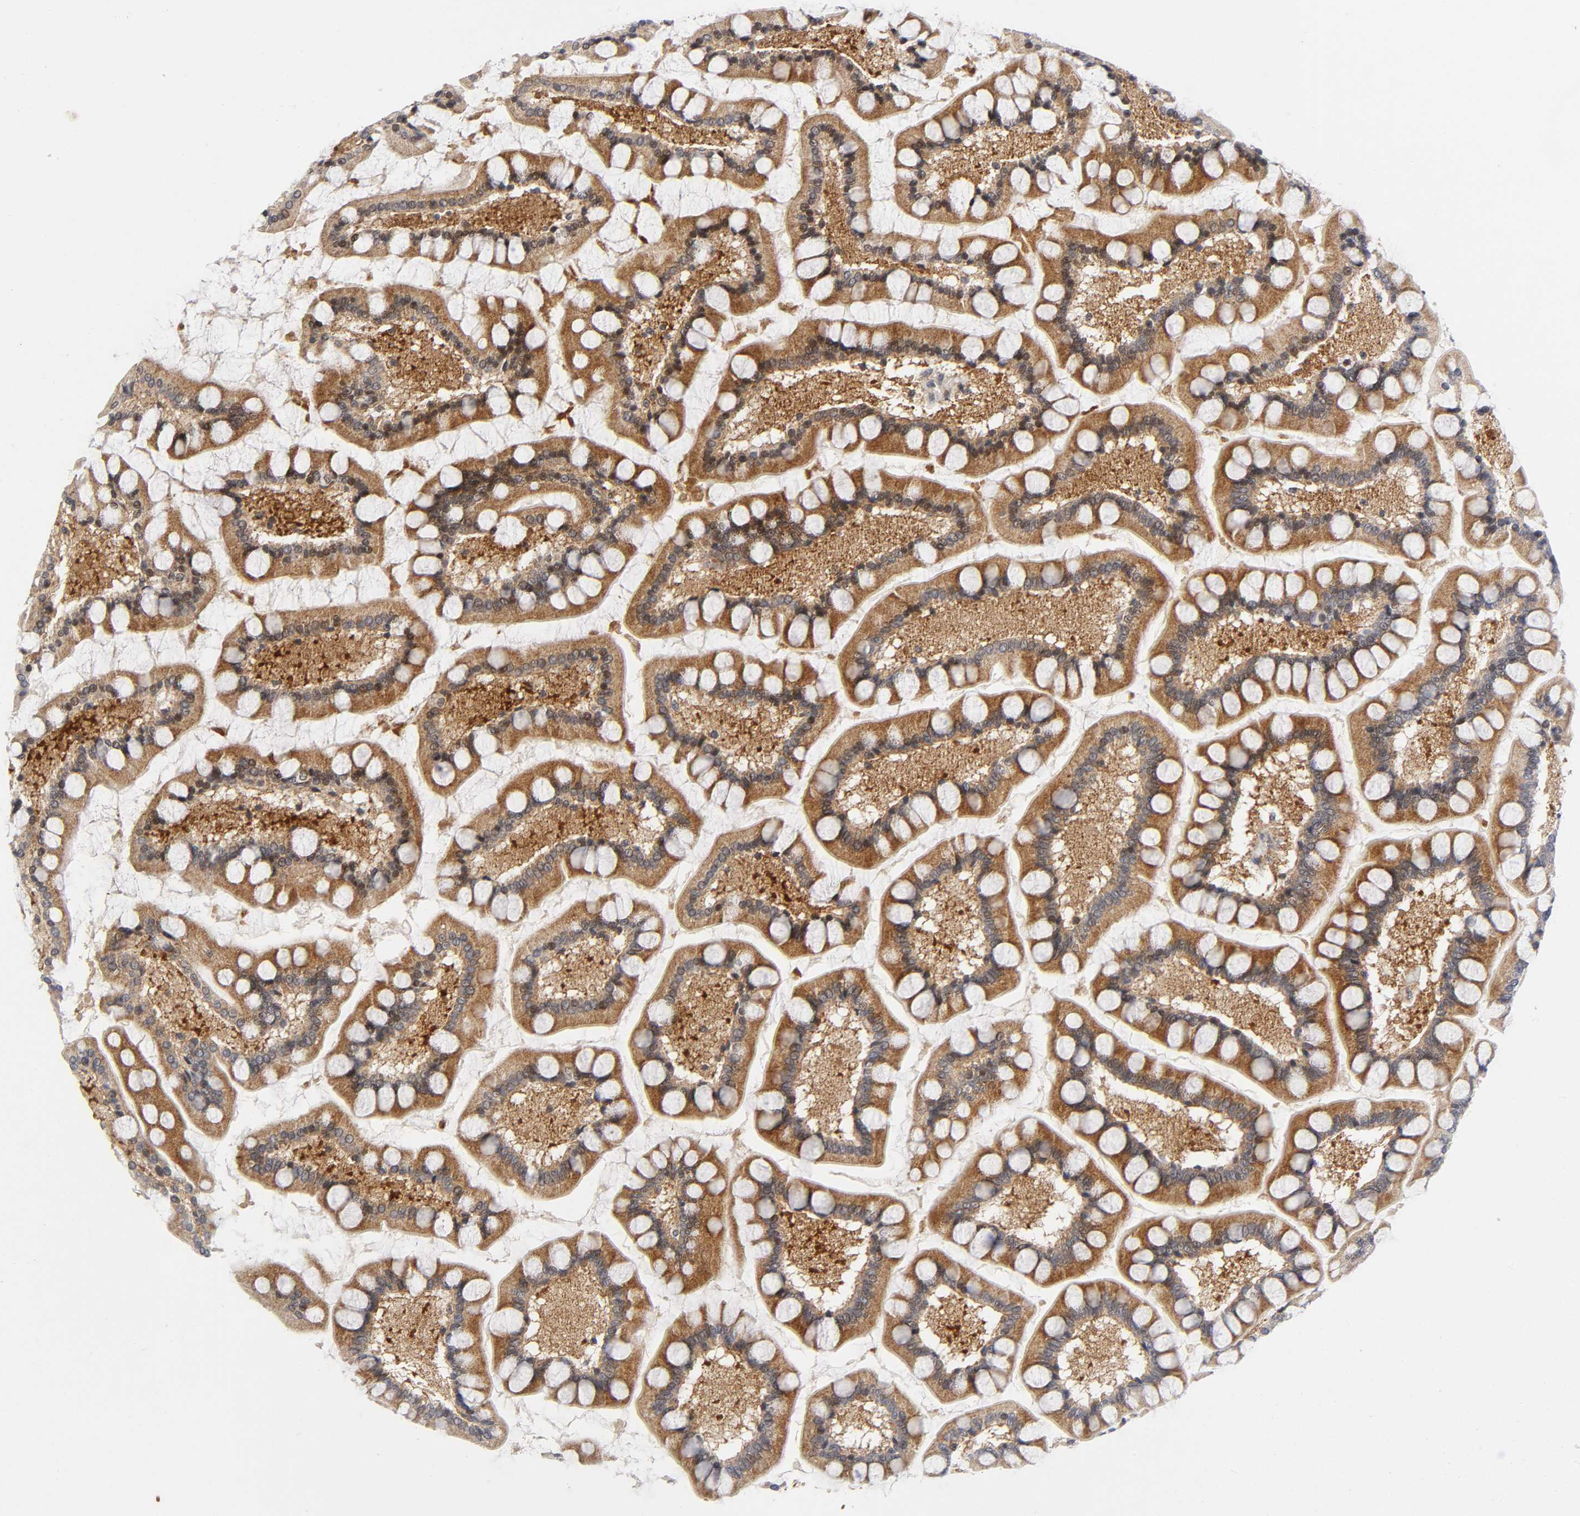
{"staining": {"intensity": "strong", "quantity": ">75%", "location": "cytoplasmic/membranous"}, "tissue": "small intestine", "cell_type": "Glandular cells", "image_type": "normal", "snomed": [{"axis": "morphology", "description": "Normal tissue, NOS"}, {"axis": "topography", "description": "Small intestine"}], "caption": "Protein analysis of unremarkable small intestine demonstrates strong cytoplasmic/membranous positivity in approximately >75% of glandular cells.", "gene": "EIF5", "patient": {"sex": "male", "age": 41}}